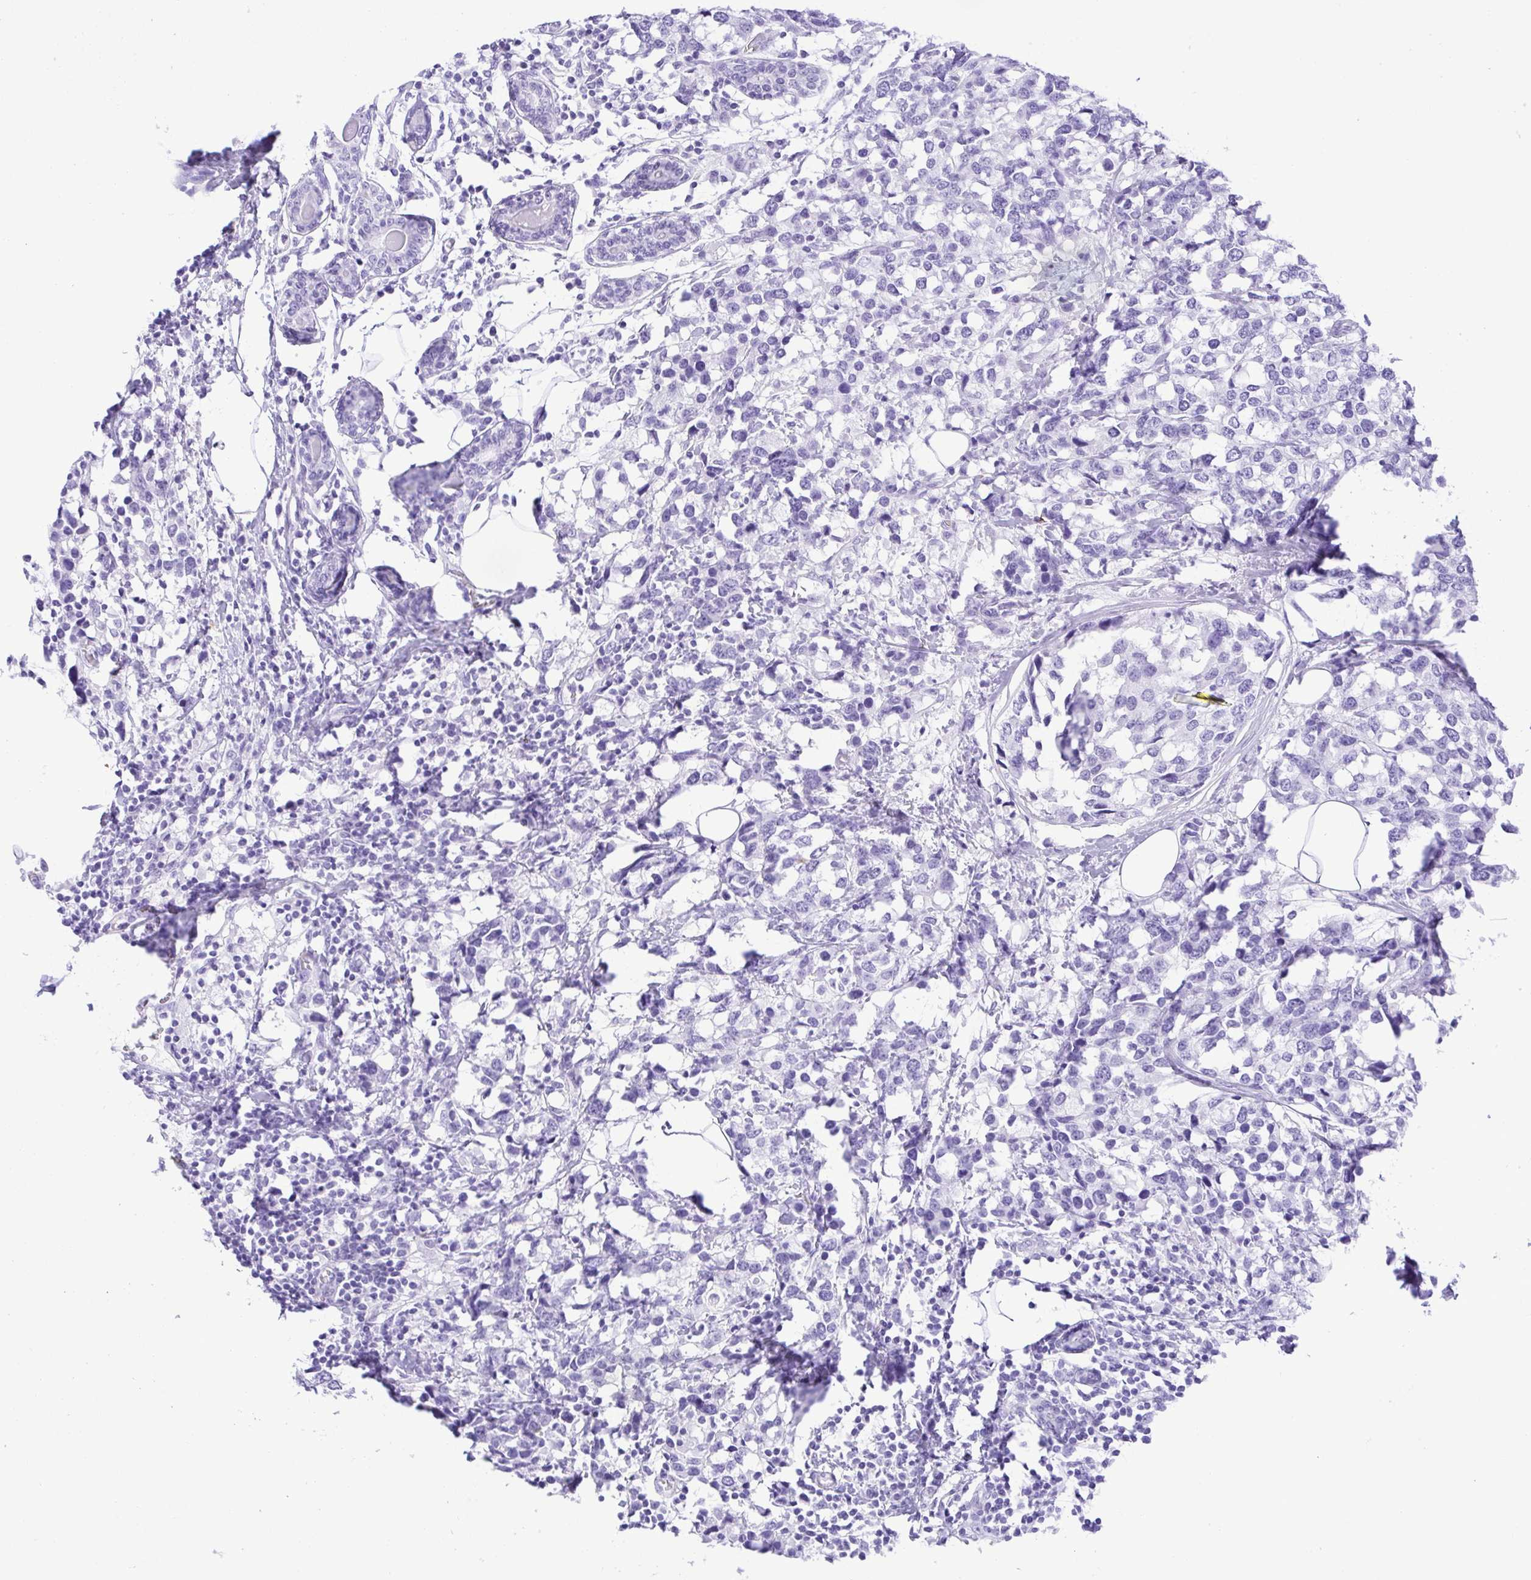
{"staining": {"intensity": "negative", "quantity": "none", "location": "none"}, "tissue": "breast cancer", "cell_type": "Tumor cells", "image_type": "cancer", "snomed": [{"axis": "morphology", "description": "Lobular carcinoma"}, {"axis": "topography", "description": "Breast"}], "caption": "High power microscopy photomicrograph of an immunohistochemistry photomicrograph of breast cancer (lobular carcinoma), revealing no significant expression in tumor cells. (DAB immunohistochemistry, high magnification).", "gene": "CDSN", "patient": {"sex": "female", "age": 59}}